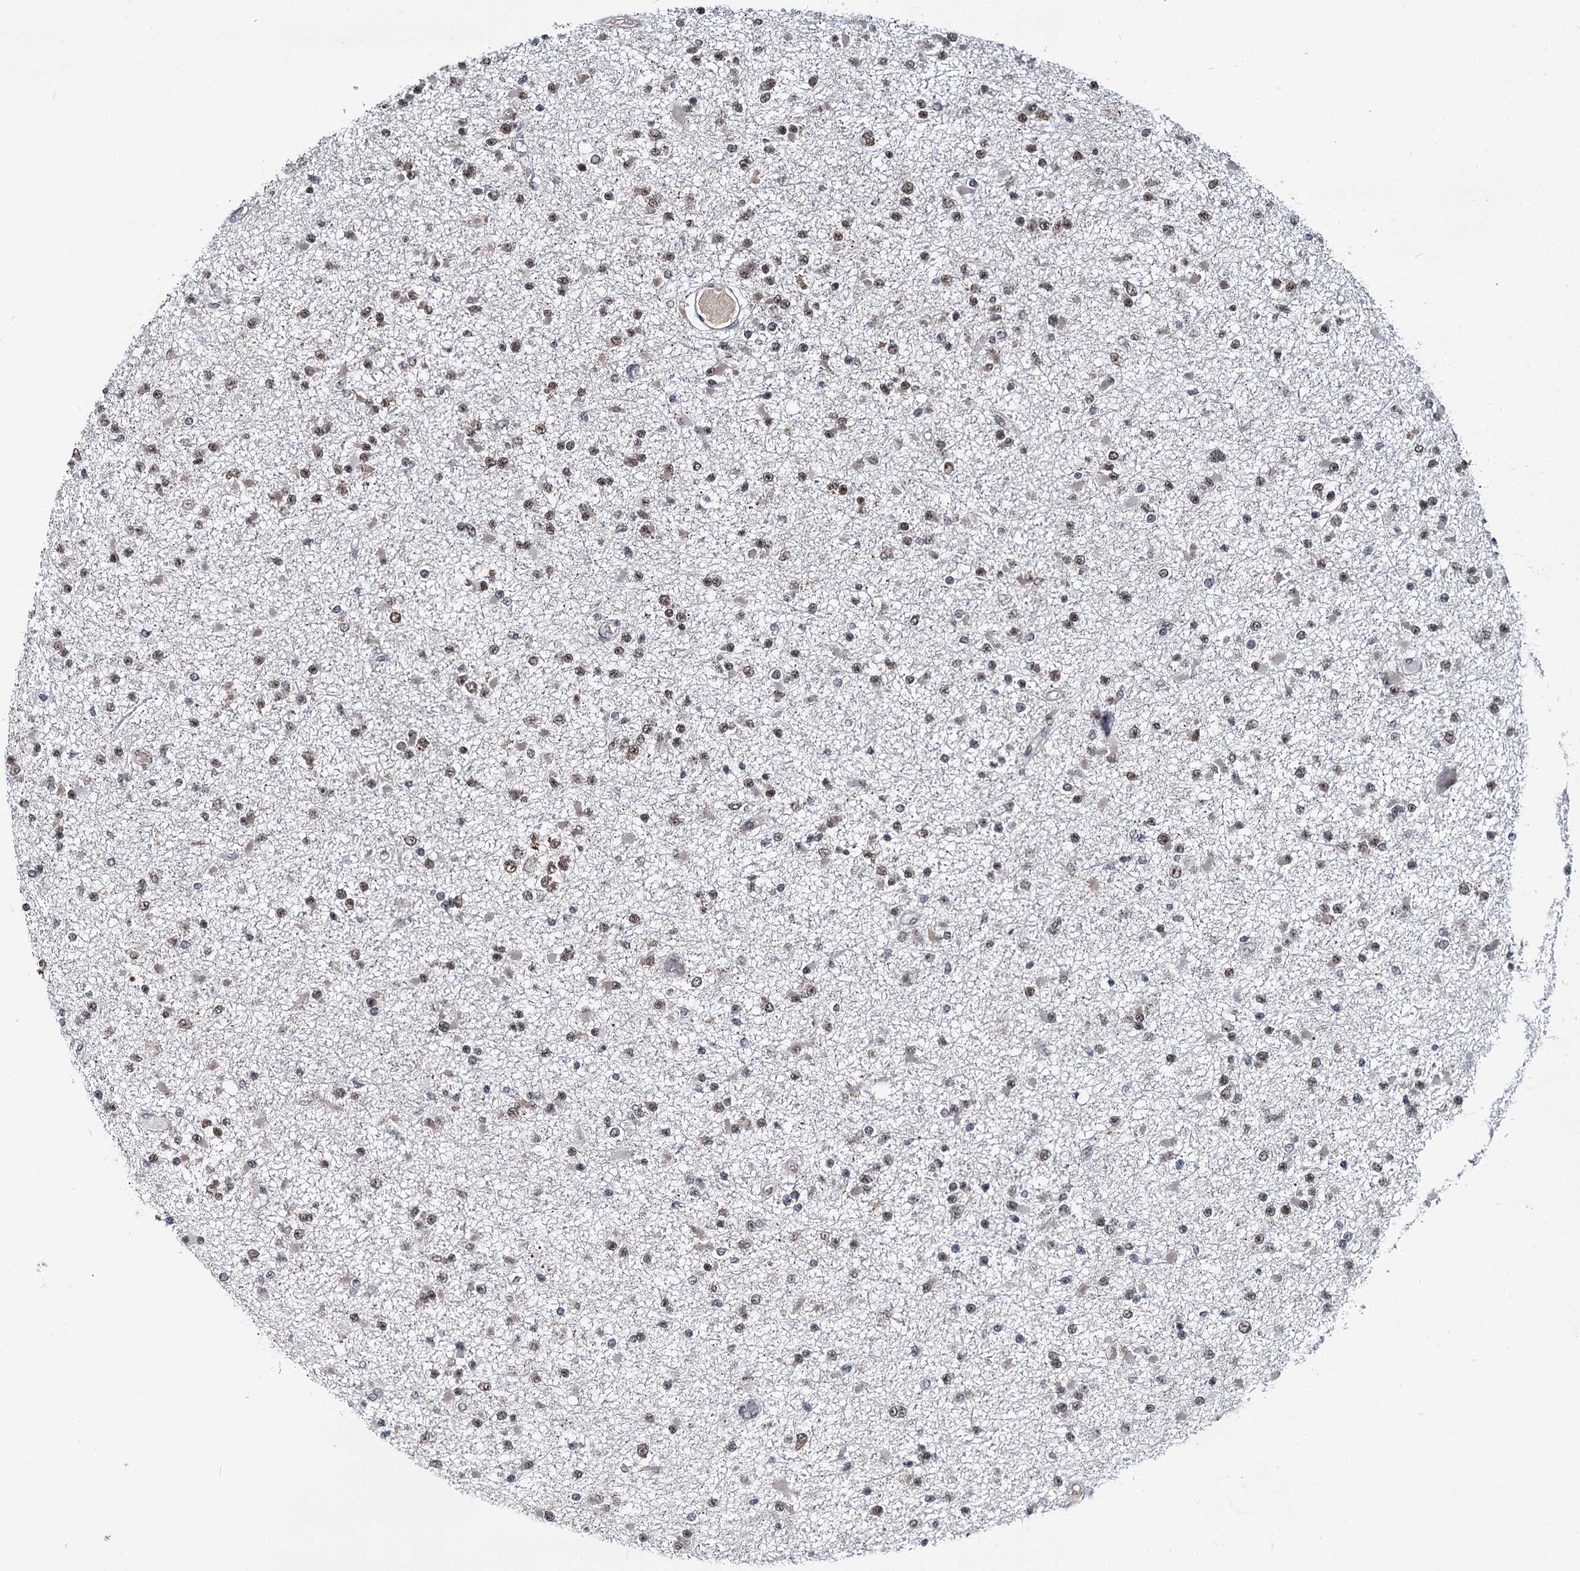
{"staining": {"intensity": "weak", "quantity": "25%-75%", "location": "nuclear"}, "tissue": "glioma", "cell_type": "Tumor cells", "image_type": "cancer", "snomed": [{"axis": "morphology", "description": "Glioma, malignant, Low grade"}, {"axis": "topography", "description": "Brain"}], "caption": "Brown immunohistochemical staining in malignant glioma (low-grade) exhibits weak nuclear expression in approximately 25%-75% of tumor cells.", "gene": "RUFY2", "patient": {"sex": "female", "age": 22}}